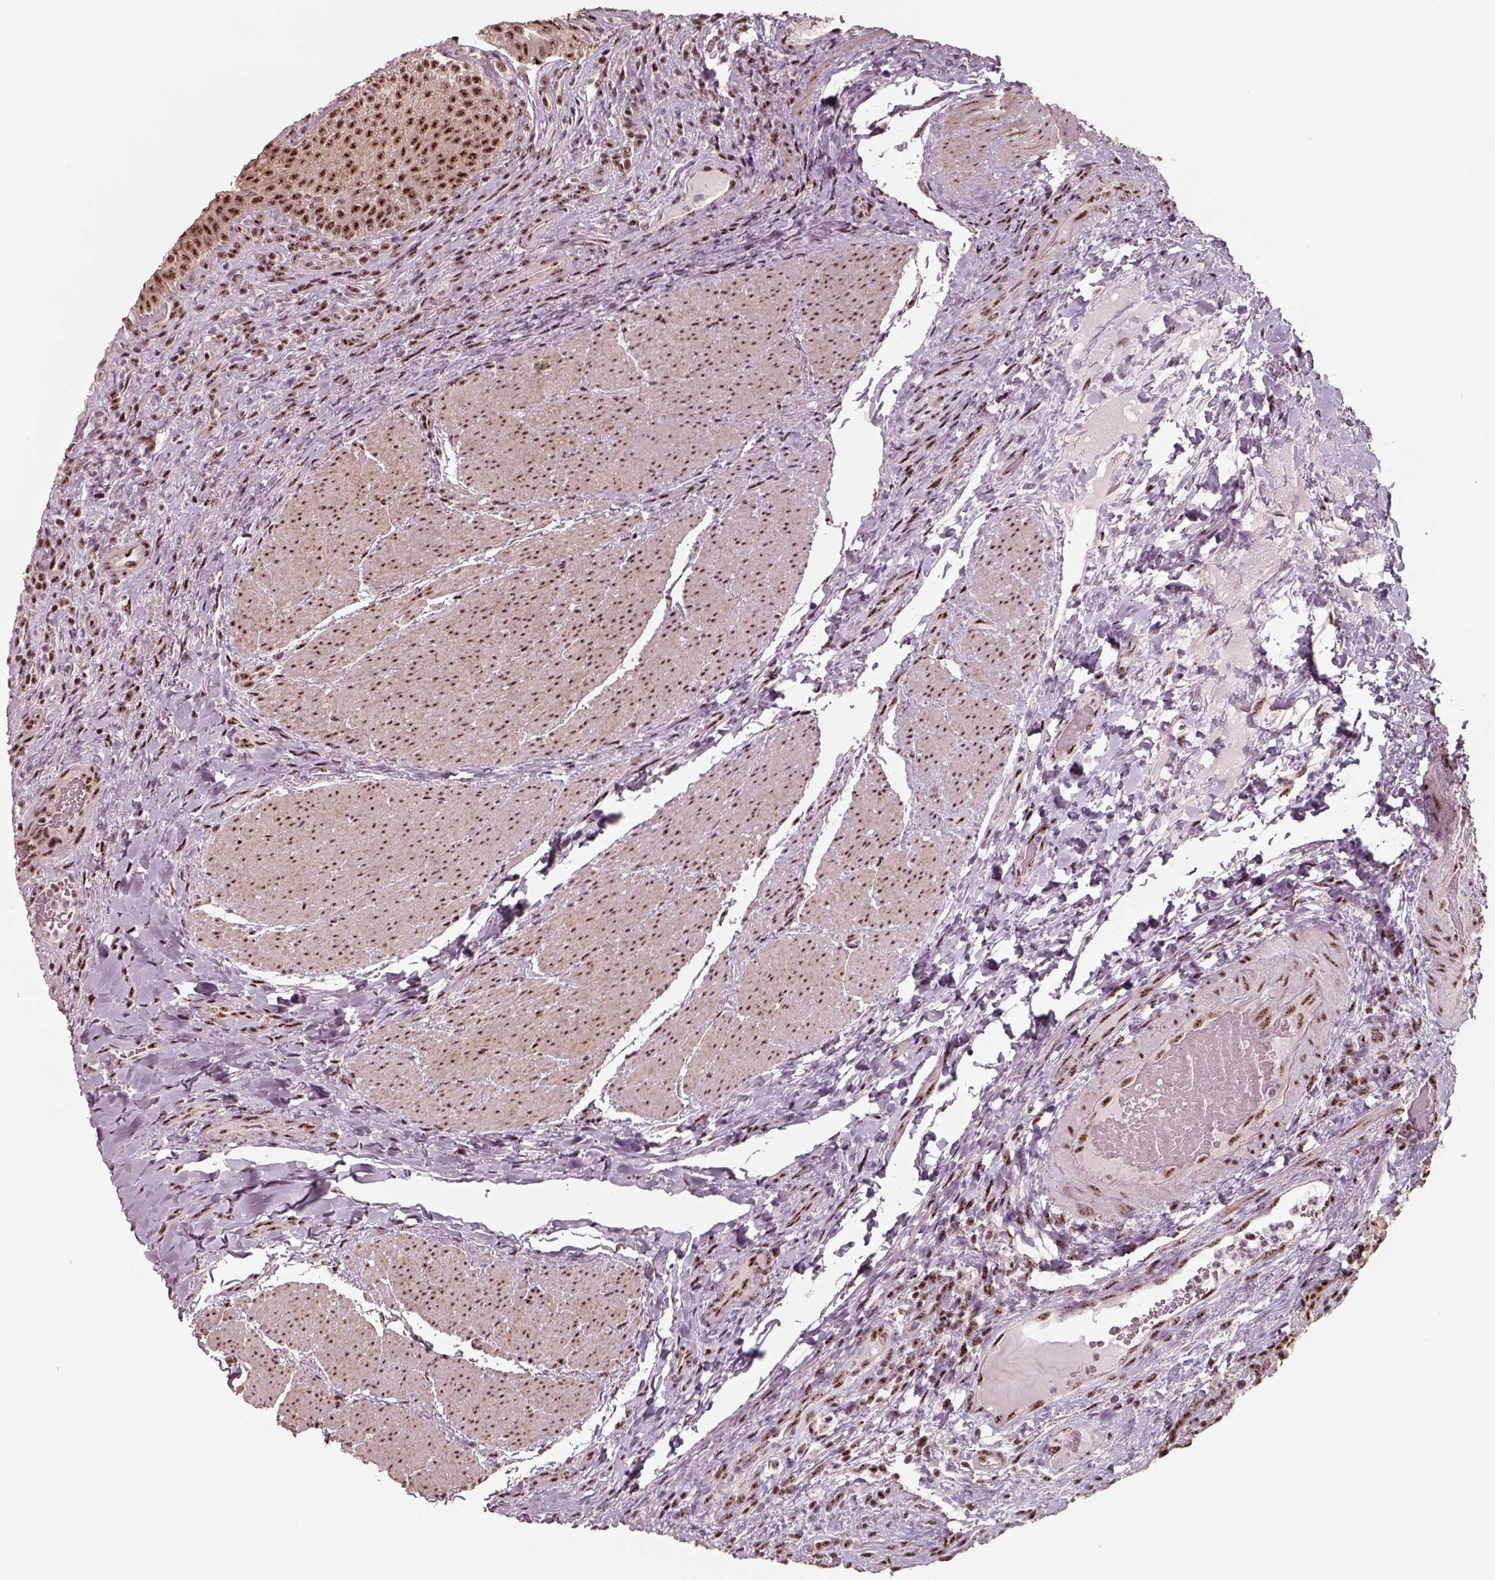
{"staining": {"intensity": "strong", "quantity": ">75%", "location": "nuclear"}, "tissue": "urinary bladder", "cell_type": "Urothelial cells", "image_type": "normal", "snomed": [{"axis": "morphology", "description": "Normal tissue, NOS"}, {"axis": "topography", "description": "Urinary bladder"}, {"axis": "topography", "description": "Peripheral nerve tissue"}], "caption": "A high amount of strong nuclear expression is seen in about >75% of urothelial cells in normal urinary bladder.", "gene": "ATXN7L3", "patient": {"sex": "male", "age": 66}}